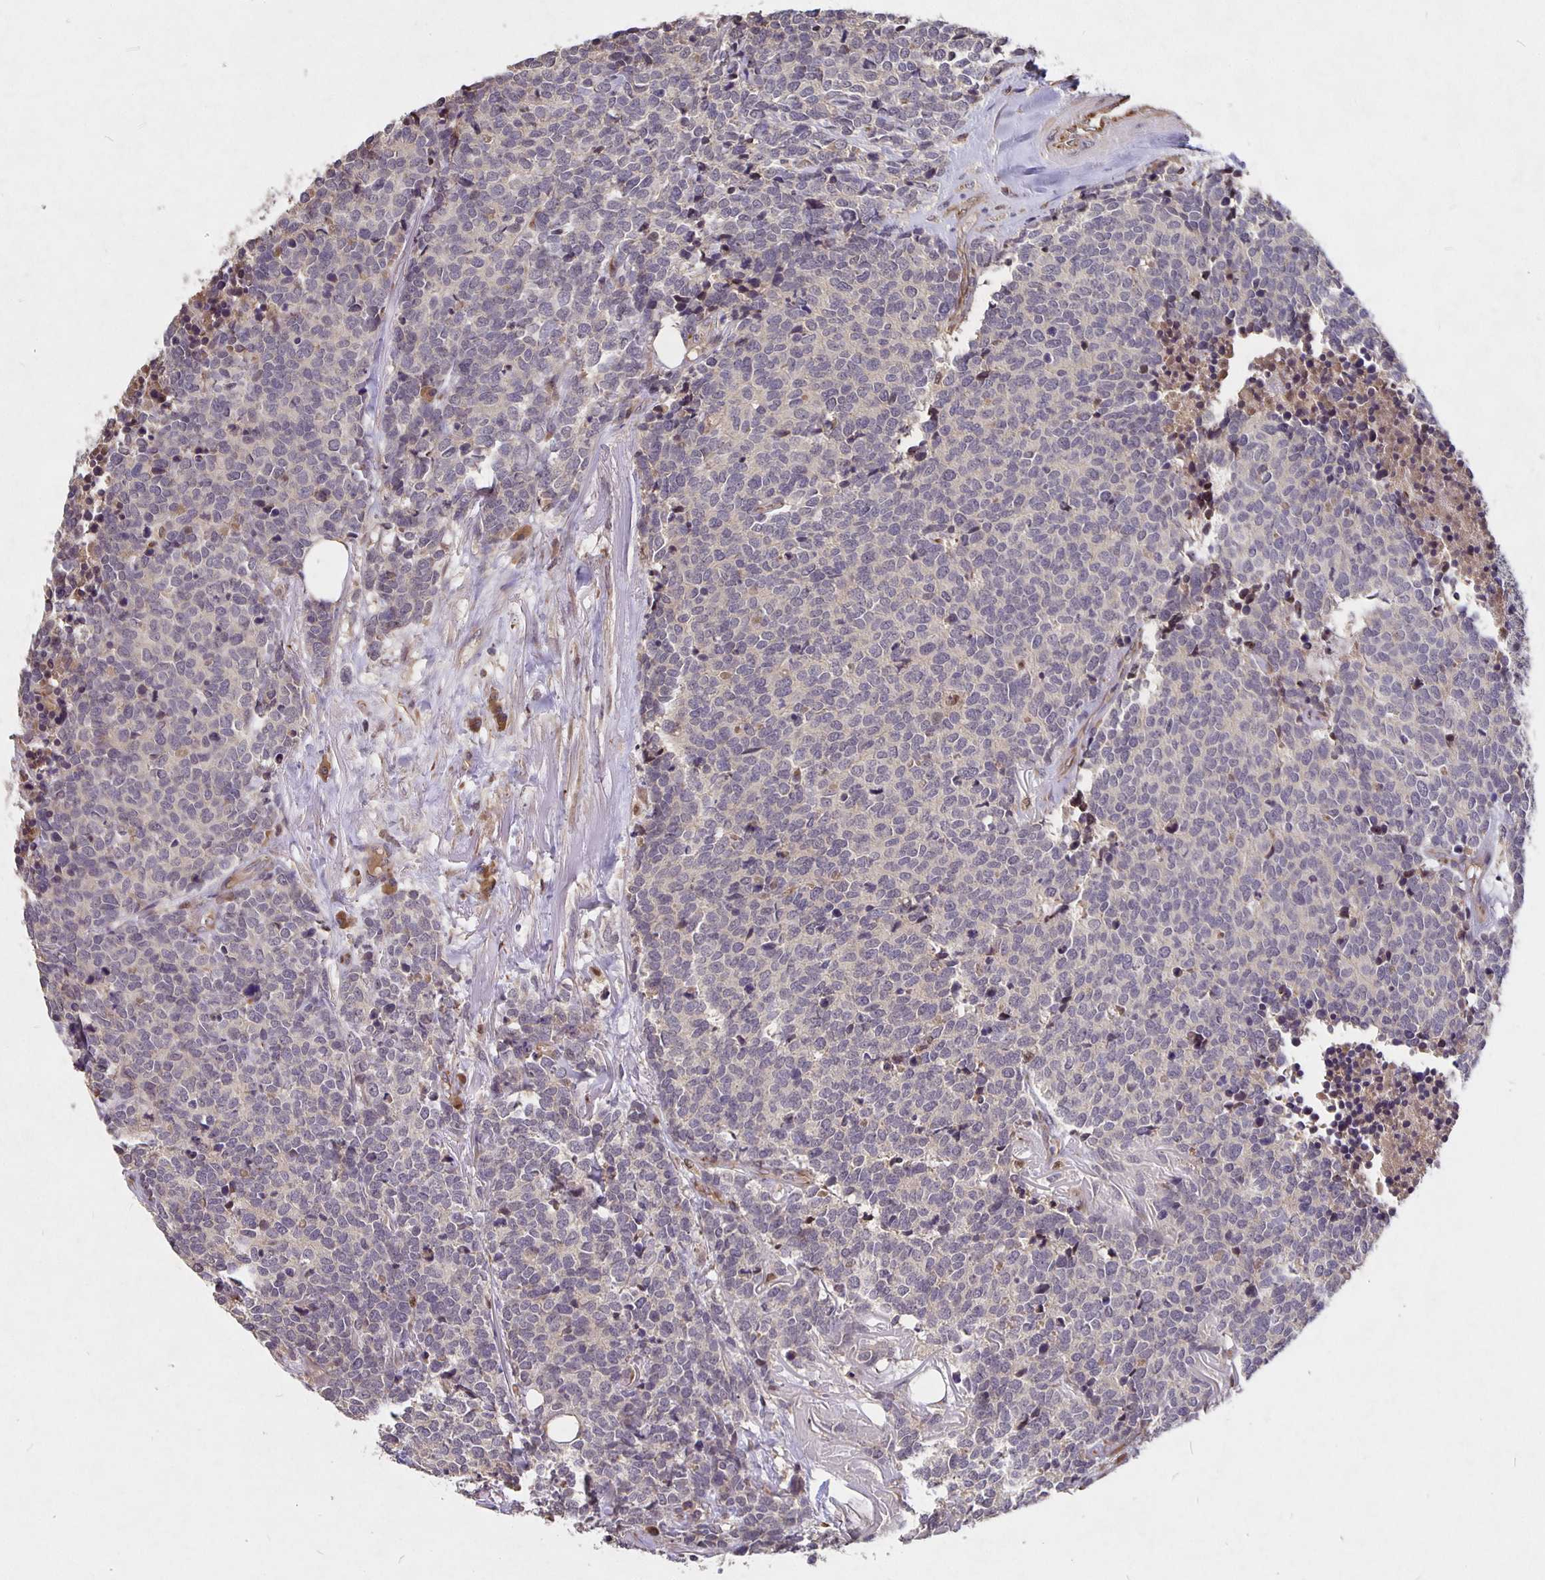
{"staining": {"intensity": "negative", "quantity": "none", "location": "none"}, "tissue": "carcinoid", "cell_type": "Tumor cells", "image_type": "cancer", "snomed": [{"axis": "morphology", "description": "Carcinoid, malignant, NOS"}, {"axis": "topography", "description": "Skin"}], "caption": "The micrograph demonstrates no staining of tumor cells in malignant carcinoid. (DAB (3,3'-diaminobenzidine) IHC visualized using brightfield microscopy, high magnification).", "gene": "NOG", "patient": {"sex": "female", "age": 79}}